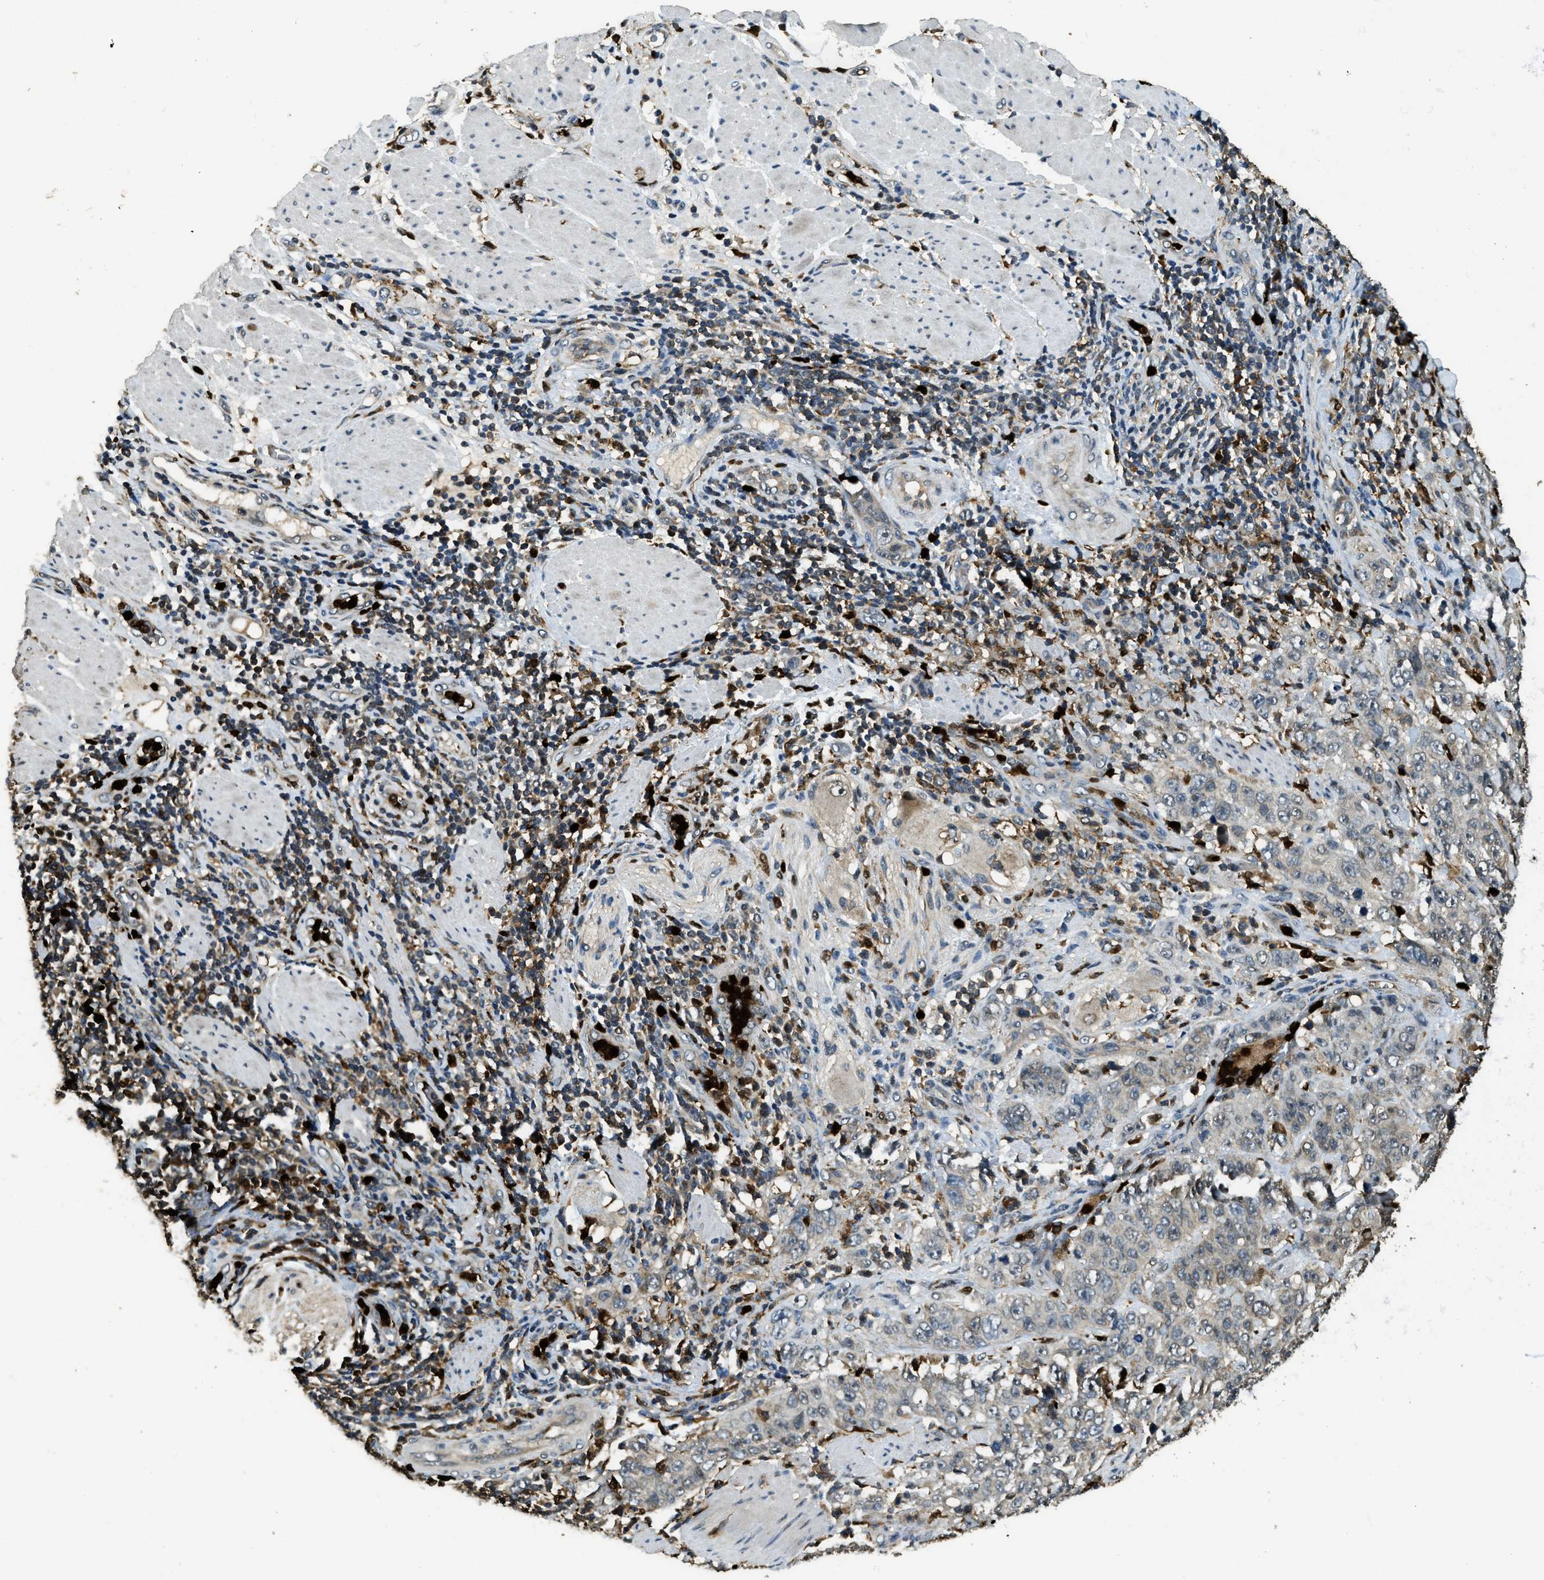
{"staining": {"intensity": "negative", "quantity": "none", "location": "none"}, "tissue": "stomach cancer", "cell_type": "Tumor cells", "image_type": "cancer", "snomed": [{"axis": "morphology", "description": "Adenocarcinoma, NOS"}, {"axis": "topography", "description": "Stomach"}], "caption": "Stomach adenocarcinoma was stained to show a protein in brown. There is no significant expression in tumor cells.", "gene": "RNF141", "patient": {"sex": "male", "age": 48}}